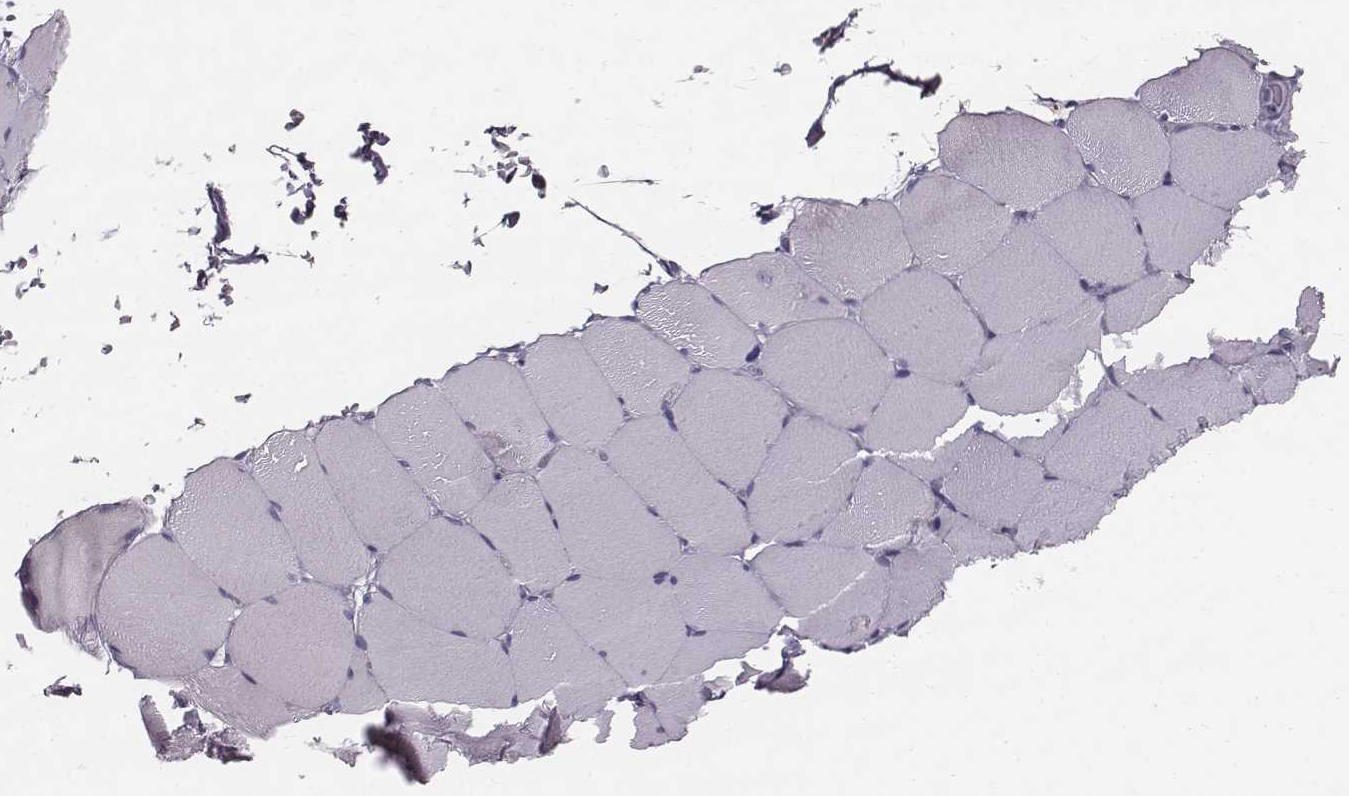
{"staining": {"intensity": "negative", "quantity": "none", "location": "none"}, "tissue": "skeletal muscle", "cell_type": "Myocytes", "image_type": "normal", "snomed": [{"axis": "morphology", "description": "Normal tissue, NOS"}, {"axis": "topography", "description": "Skeletal muscle"}], "caption": "Image shows no protein staining in myocytes of normal skeletal muscle. (DAB IHC with hematoxylin counter stain).", "gene": "ENSG00000284762", "patient": {"sex": "female", "age": 37}}